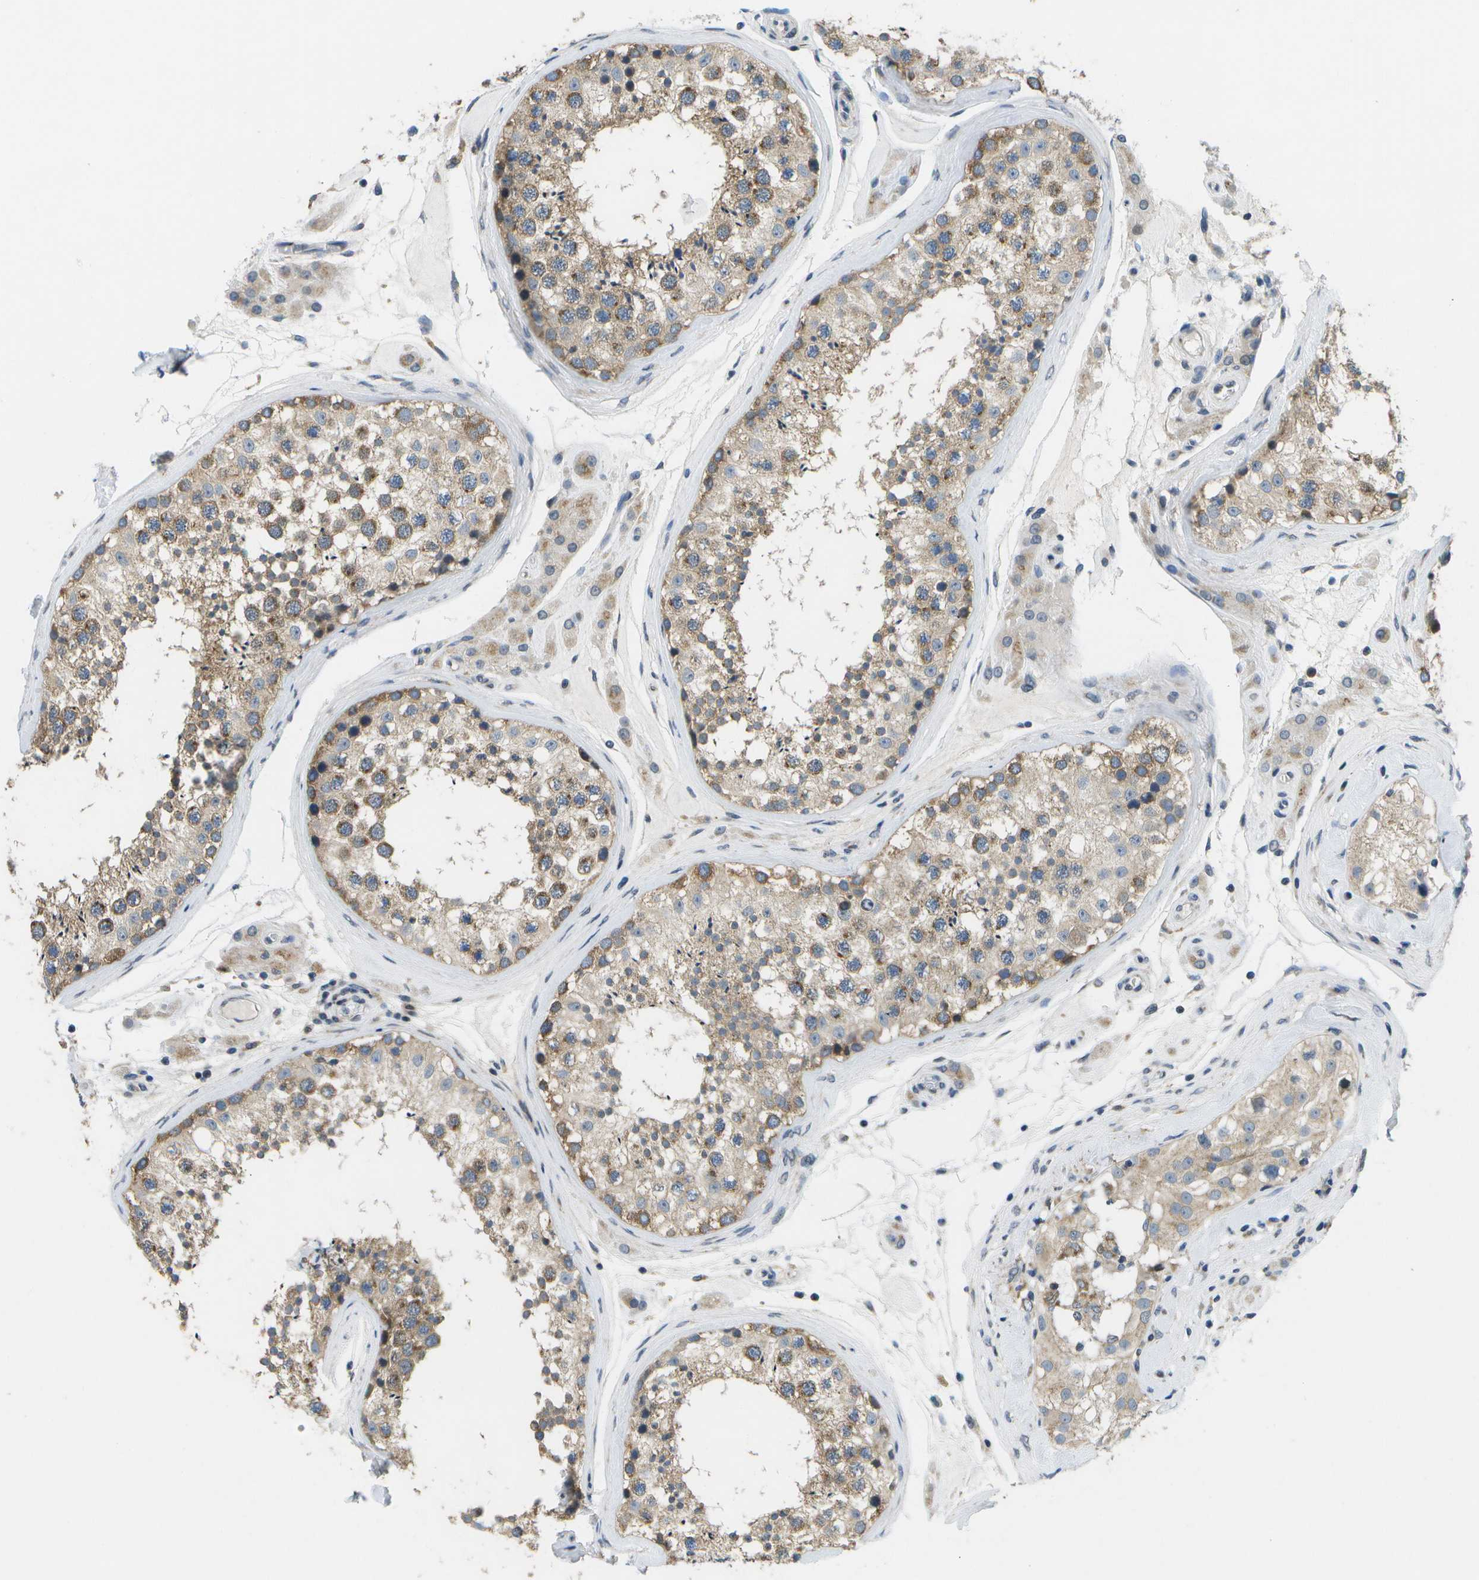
{"staining": {"intensity": "moderate", "quantity": ">75%", "location": "cytoplasmic/membranous"}, "tissue": "testis", "cell_type": "Cells in seminiferous ducts", "image_type": "normal", "snomed": [{"axis": "morphology", "description": "Normal tissue, NOS"}, {"axis": "topography", "description": "Testis"}], "caption": "The histopathology image demonstrates immunohistochemical staining of normal testis. There is moderate cytoplasmic/membranous positivity is seen in about >75% of cells in seminiferous ducts.", "gene": "GALNT15", "patient": {"sex": "male", "age": 46}}